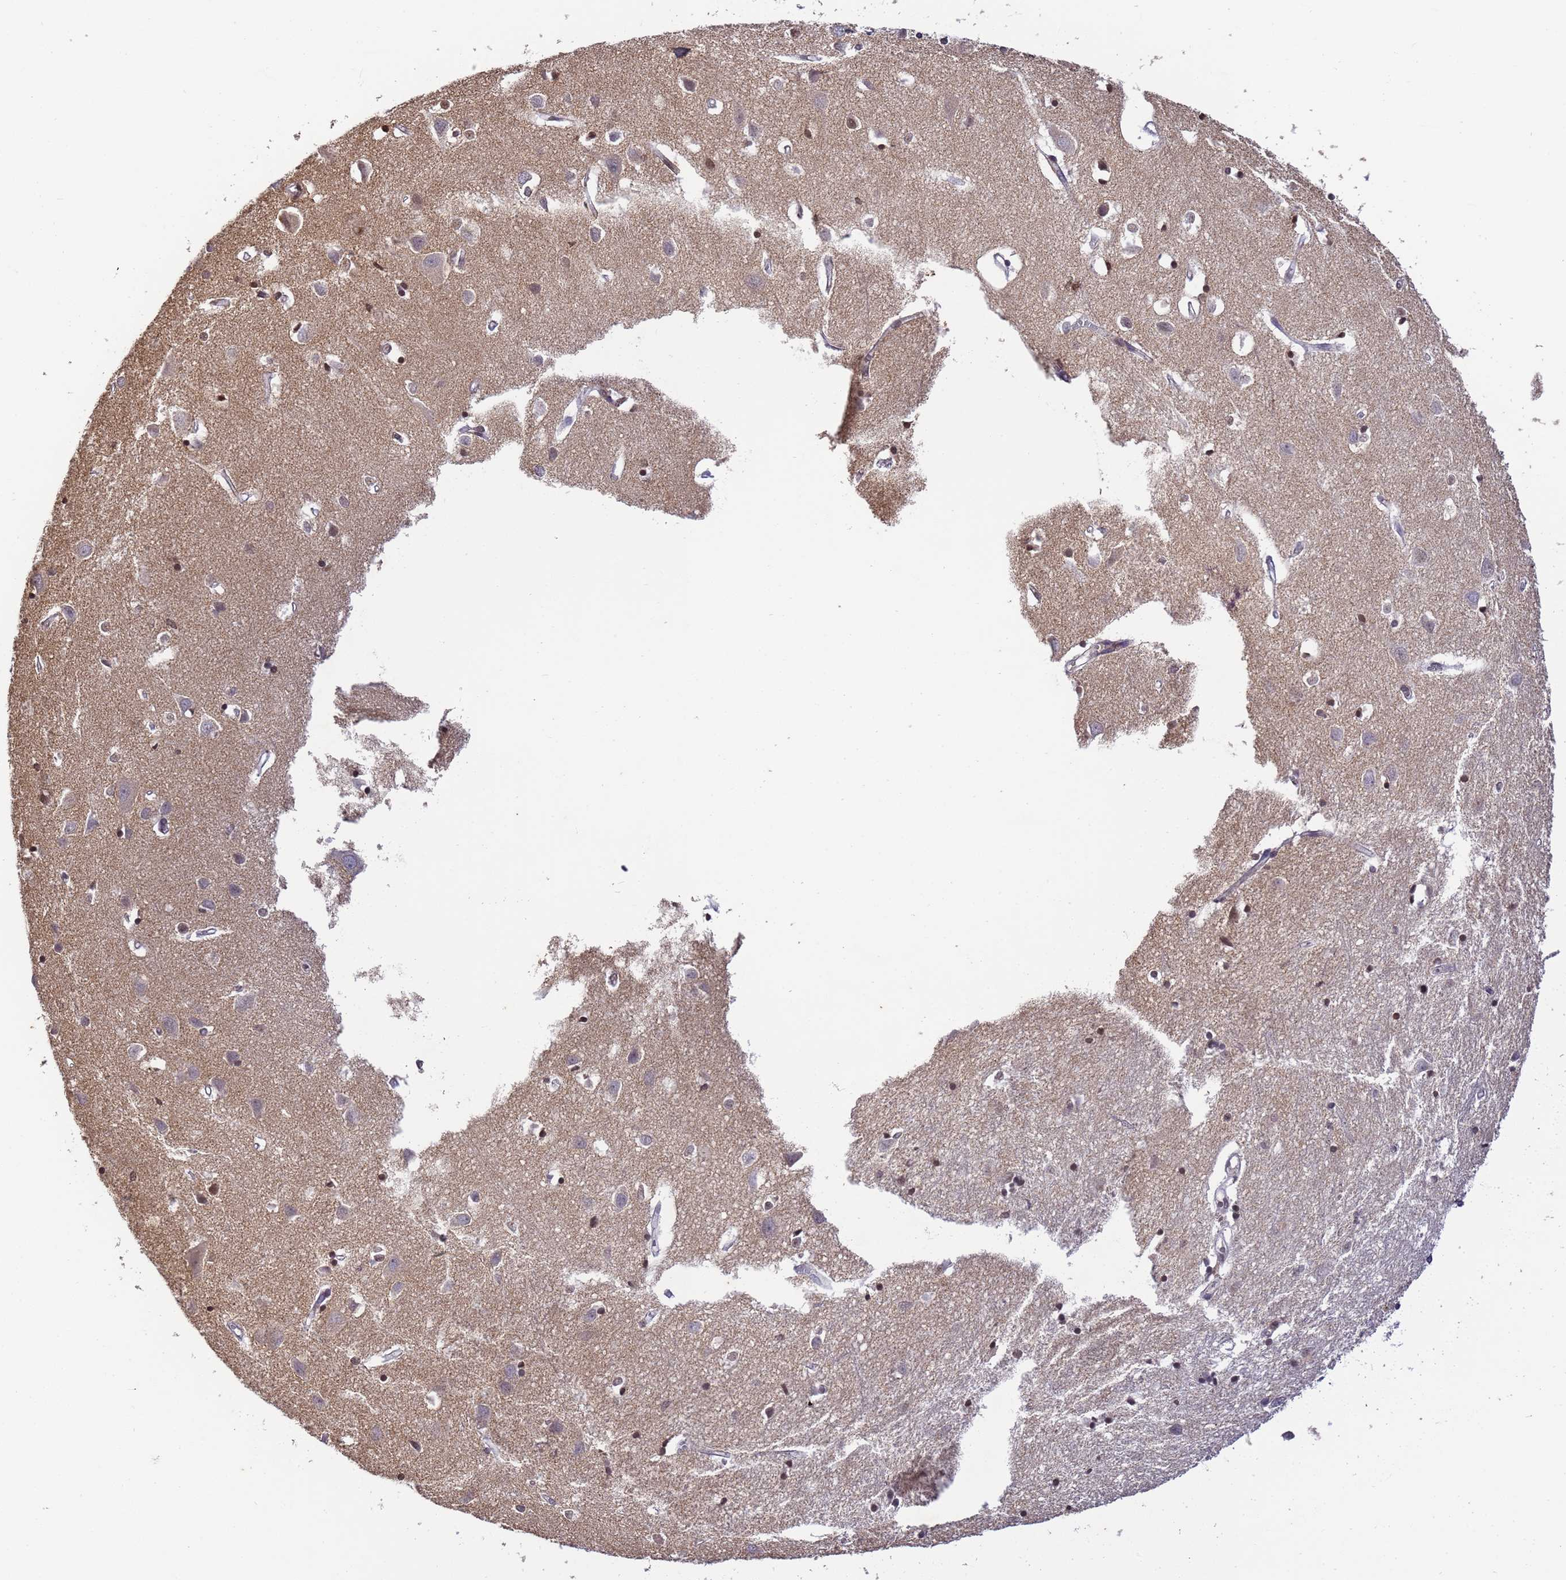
{"staining": {"intensity": "negative", "quantity": "none", "location": "none"}, "tissue": "cerebral cortex", "cell_type": "Endothelial cells", "image_type": "normal", "snomed": [{"axis": "morphology", "description": "Normal tissue, NOS"}, {"axis": "topography", "description": "Cerebral cortex"}], "caption": "The image shows no significant expression in endothelial cells of cerebral cortex.", "gene": "MYL7", "patient": {"sex": "female", "age": 64}}